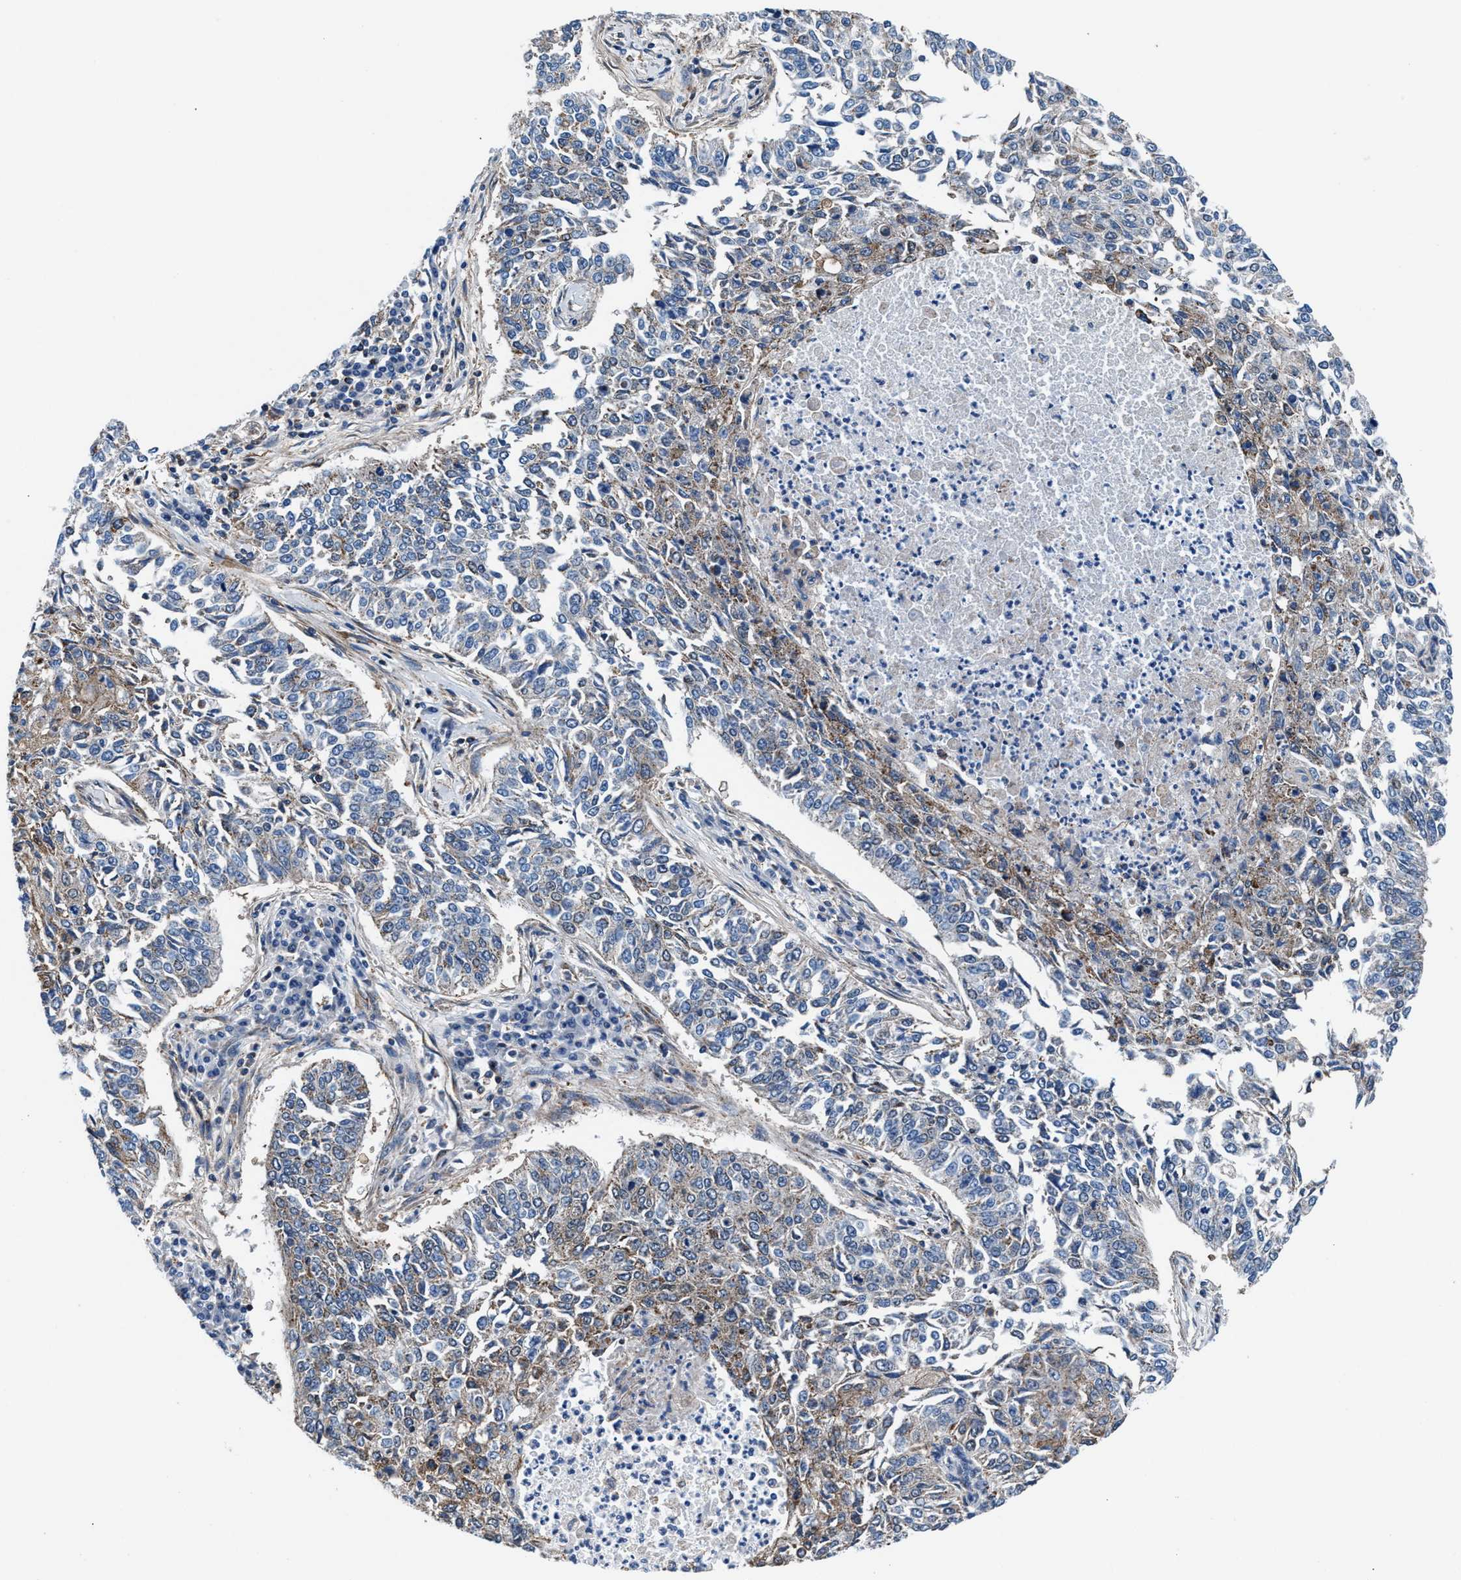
{"staining": {"intensity": "moderate", "quantity": "25%-75%", "location": "cytoplasmic/membranous"}, "tissue": "lung cancer", "cell_type": "Tumor cells", "image_type": "cancer", "snomed": [{"axis": "morphology", "description": "Normal tissue, NOS"}, {"axis": "morphology", "description": "Squamous cell carcinoma, NOS"}, {"axis": "topography", "description": "Cartilage tissue"}, {"axis": "topography", "description": "Bronchus"}, {"axis": "topography", "description": "Lung"}], "caption": "Squamous cell carcinoma (lung) was stained to show a protein in brown. There is medium levels of moderate cytoplasmic/membranous staining in approximately 25%-75% of tumor cells. (DAB (3,3'-diaminobenzidine) = brown stain, brightfield microscopy at high magnification).", "gene": "NKTR", "patient": {"sex": "female", "age": 49}}